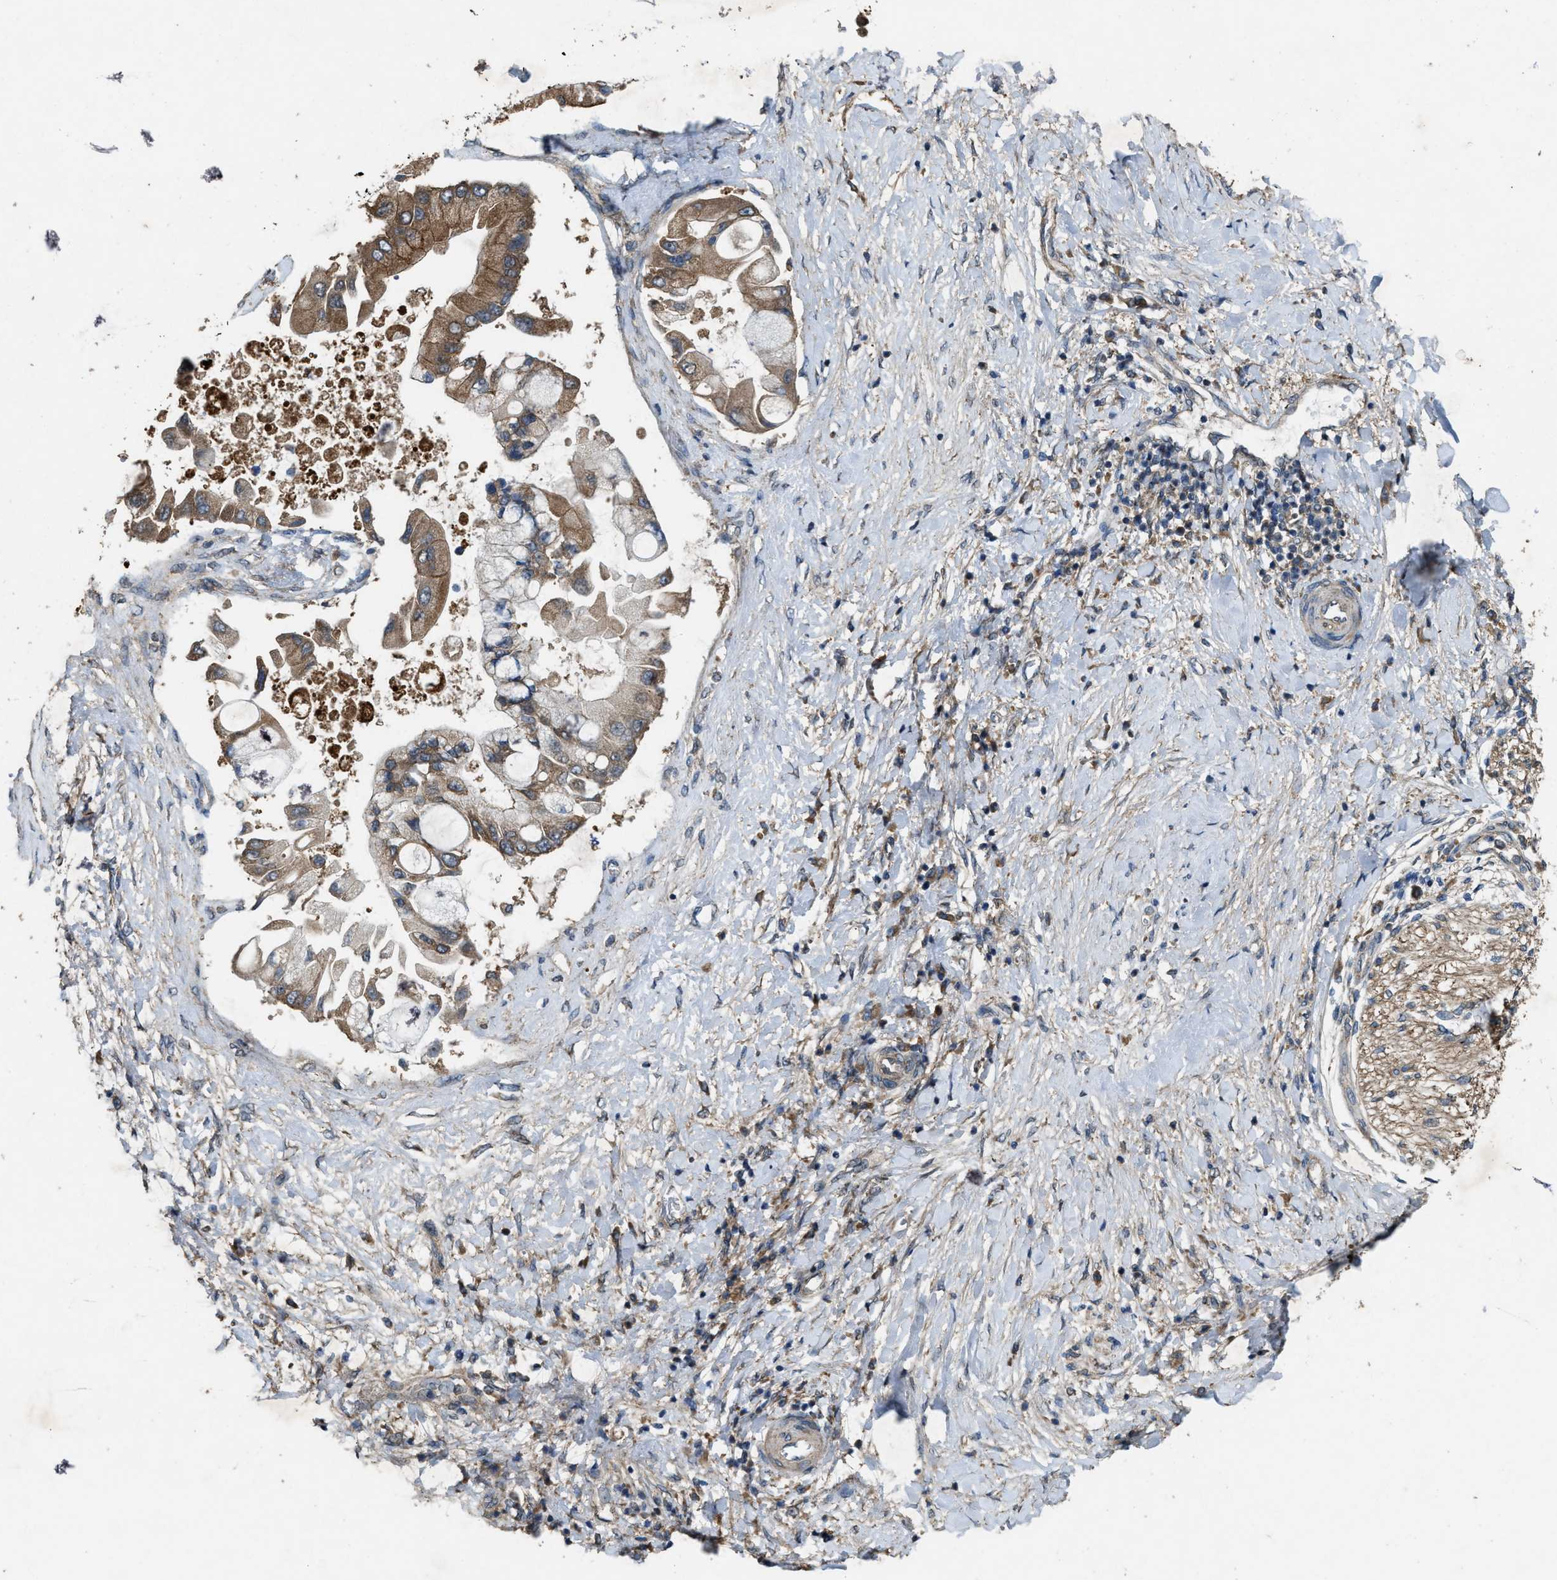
{"staining": {"intensity": "moderate", "quantity": ">75%", "location": "cytoplasmic/membranous"}, "tissue": "liver cancer", "cell_type": "Tumor cells", "image_type": "cancer", "snomed": [{"axis": "morphology", "description": "Cholangiocarcinoma"}, {"axis": "topography", "description": "Liver"}], "caption": "The image exhibits immunohistochemical staining of liver cancer. There is moderate cytoplasmic/membranous expression is identified in about >75% of tumor cells.", "gene": "PDP2", "patient": {"sex": "male", "age": 50}}